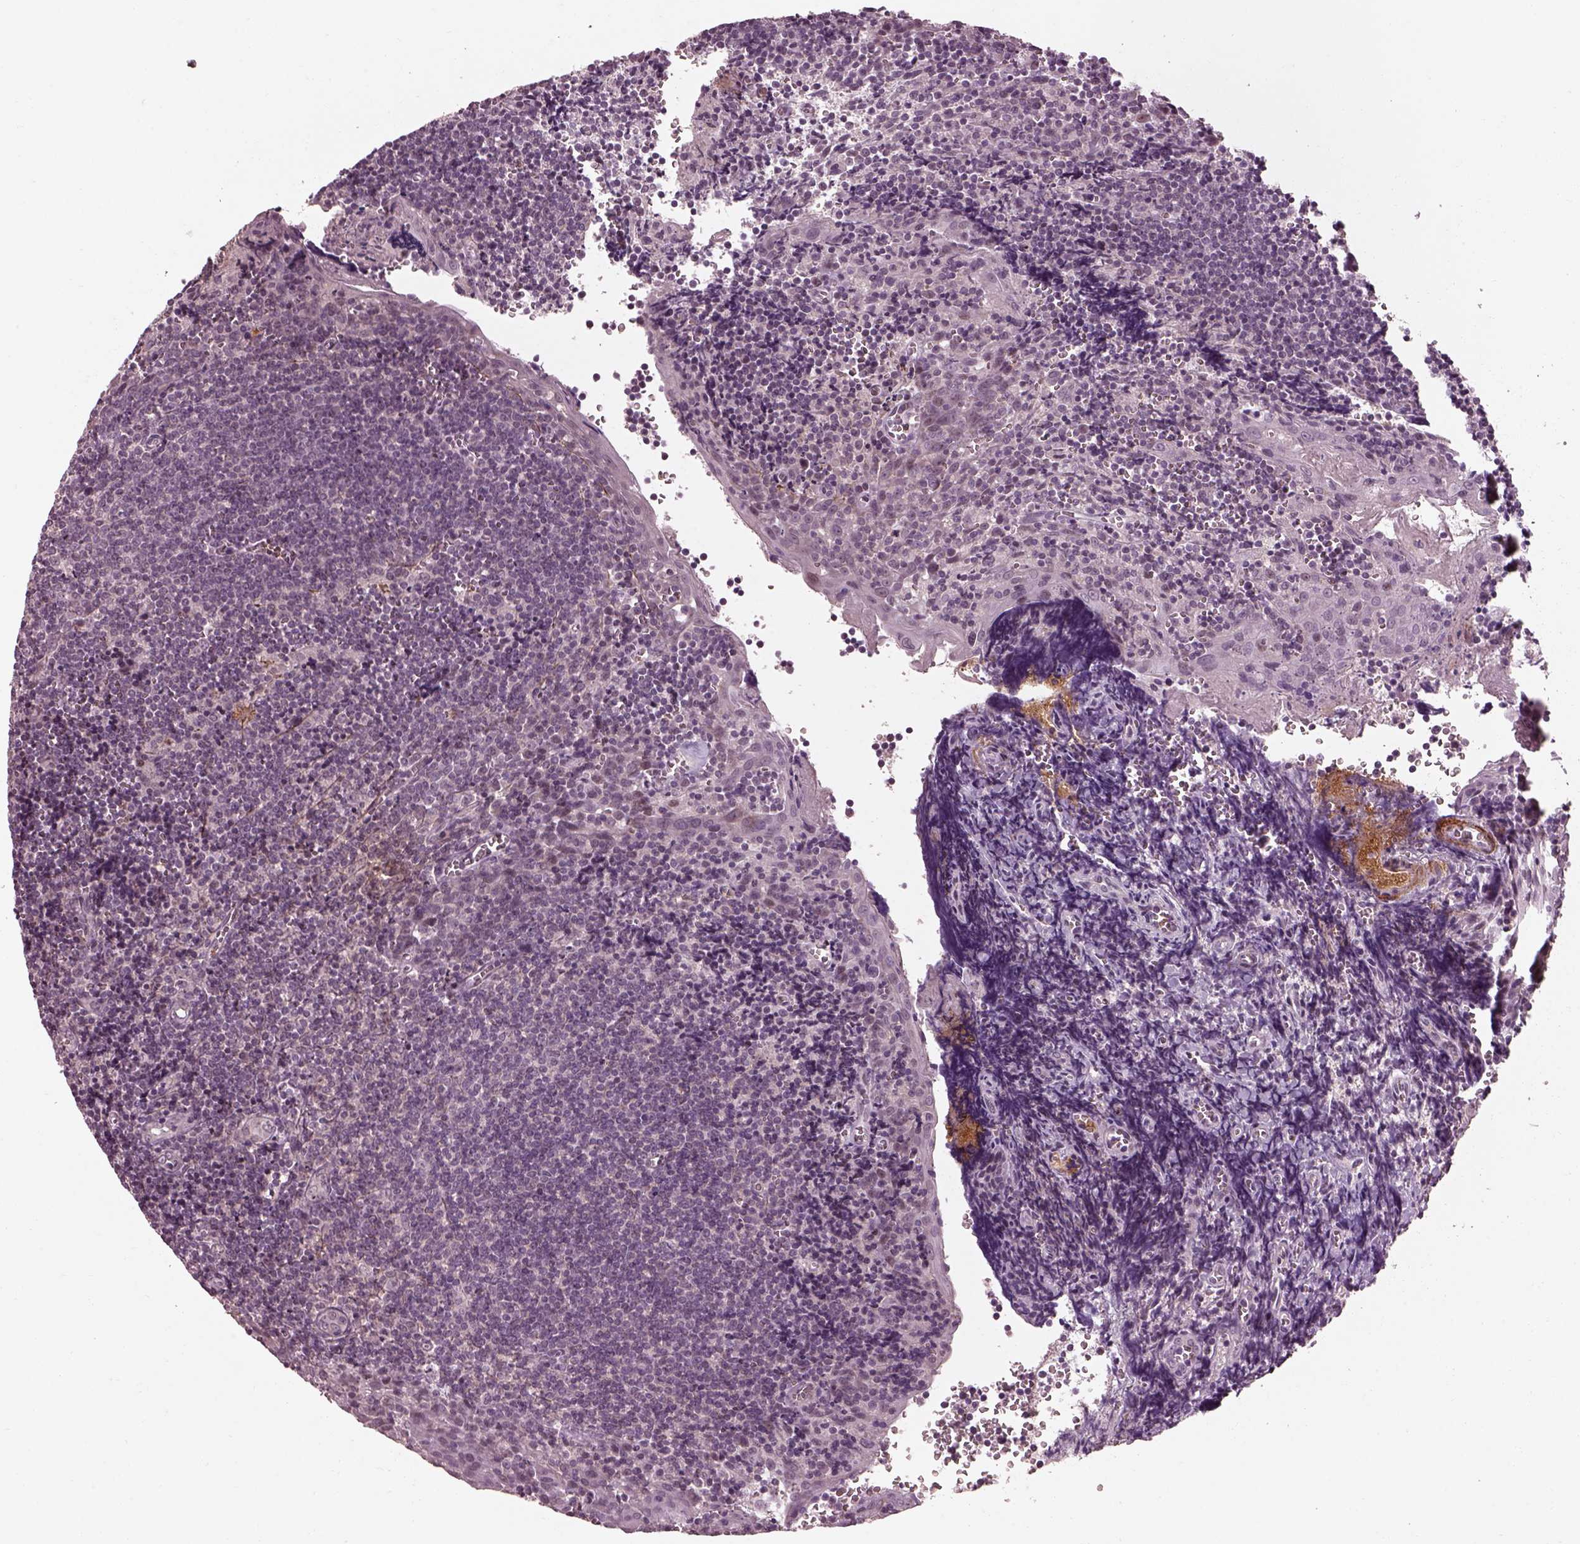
{"staining": {"intensity": "negative", "quantity": "none", "location": "none"}, "tissue": "tonsil", "cell_type": "Germinal center cells", "image_type": "normal", "snomed": [{"axis": "morphology", "description": "Normal tissue, NOS"}, {"axis": "morphology", "description": "Inflammation, NOS"}, {"axis": "topography", "description": "Tonsil"}], "caption": "This is a image of immunohistochemistry staining of unremarkable tonsil, which shows no positivity in germinal center cells. Nuclei are stained in blue.", "gene": "EFEMP1", "patient": {"sex": "female", "age": 31}}